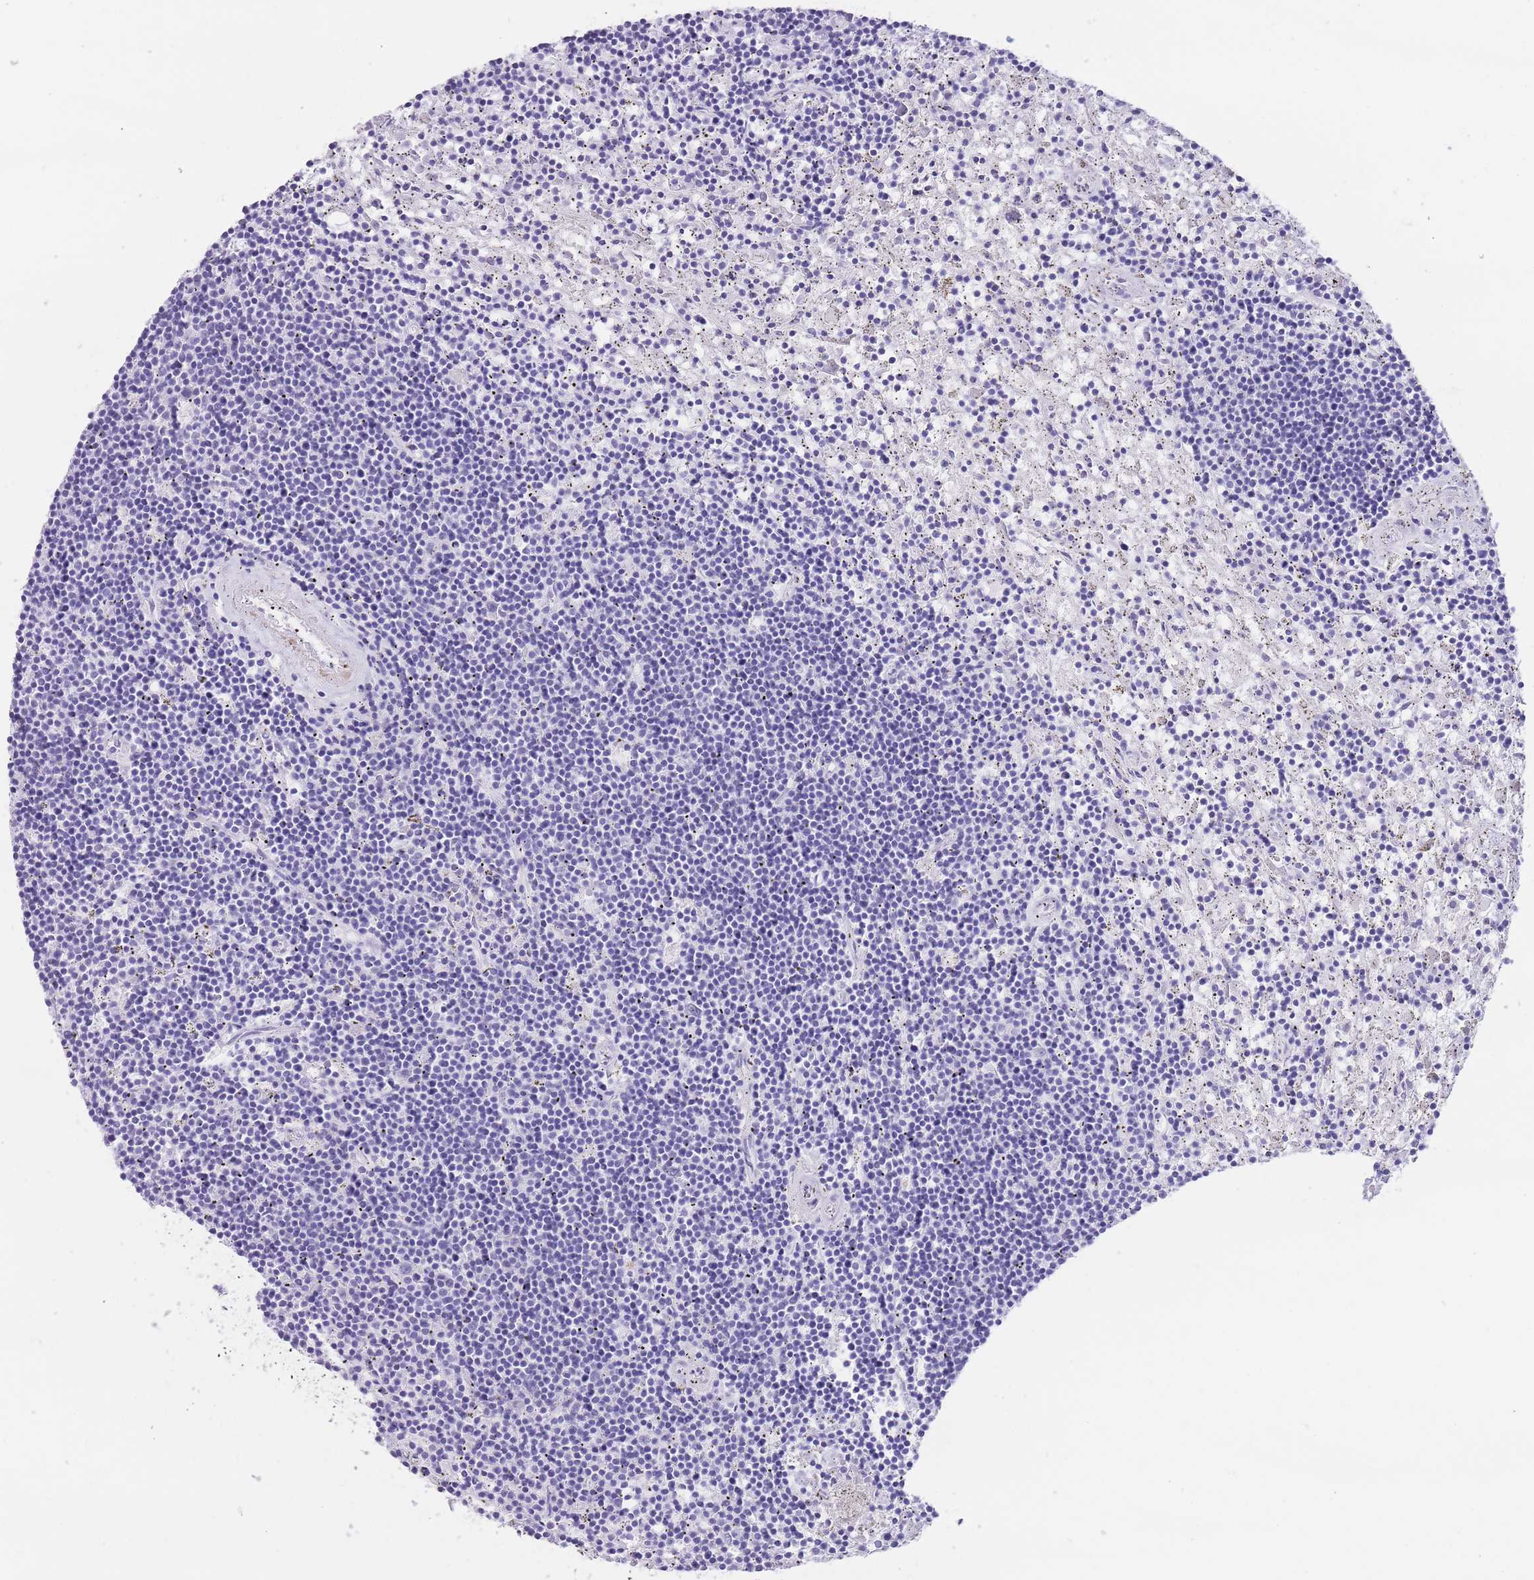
{"staining": {"intensity": "negative", "quantity": "none", "location": "none"}, "tissue": "lymphoma", "cell_type": "Tumor cells", "image_type": "cancer", "snomed": [{"axis": "morphology", "description": "Malignant lymphoma, non-Hodgkin's type, Low grade"}, {"axis": "topography", "description": "Spleen"}], "caption": "High power microscopy micrograph of an IHC histopathology image of lymphoma, revealing no significant positivity in tumor cells.", "gene": "RAI2", "patient": {"sex": "male", "age": 76}}